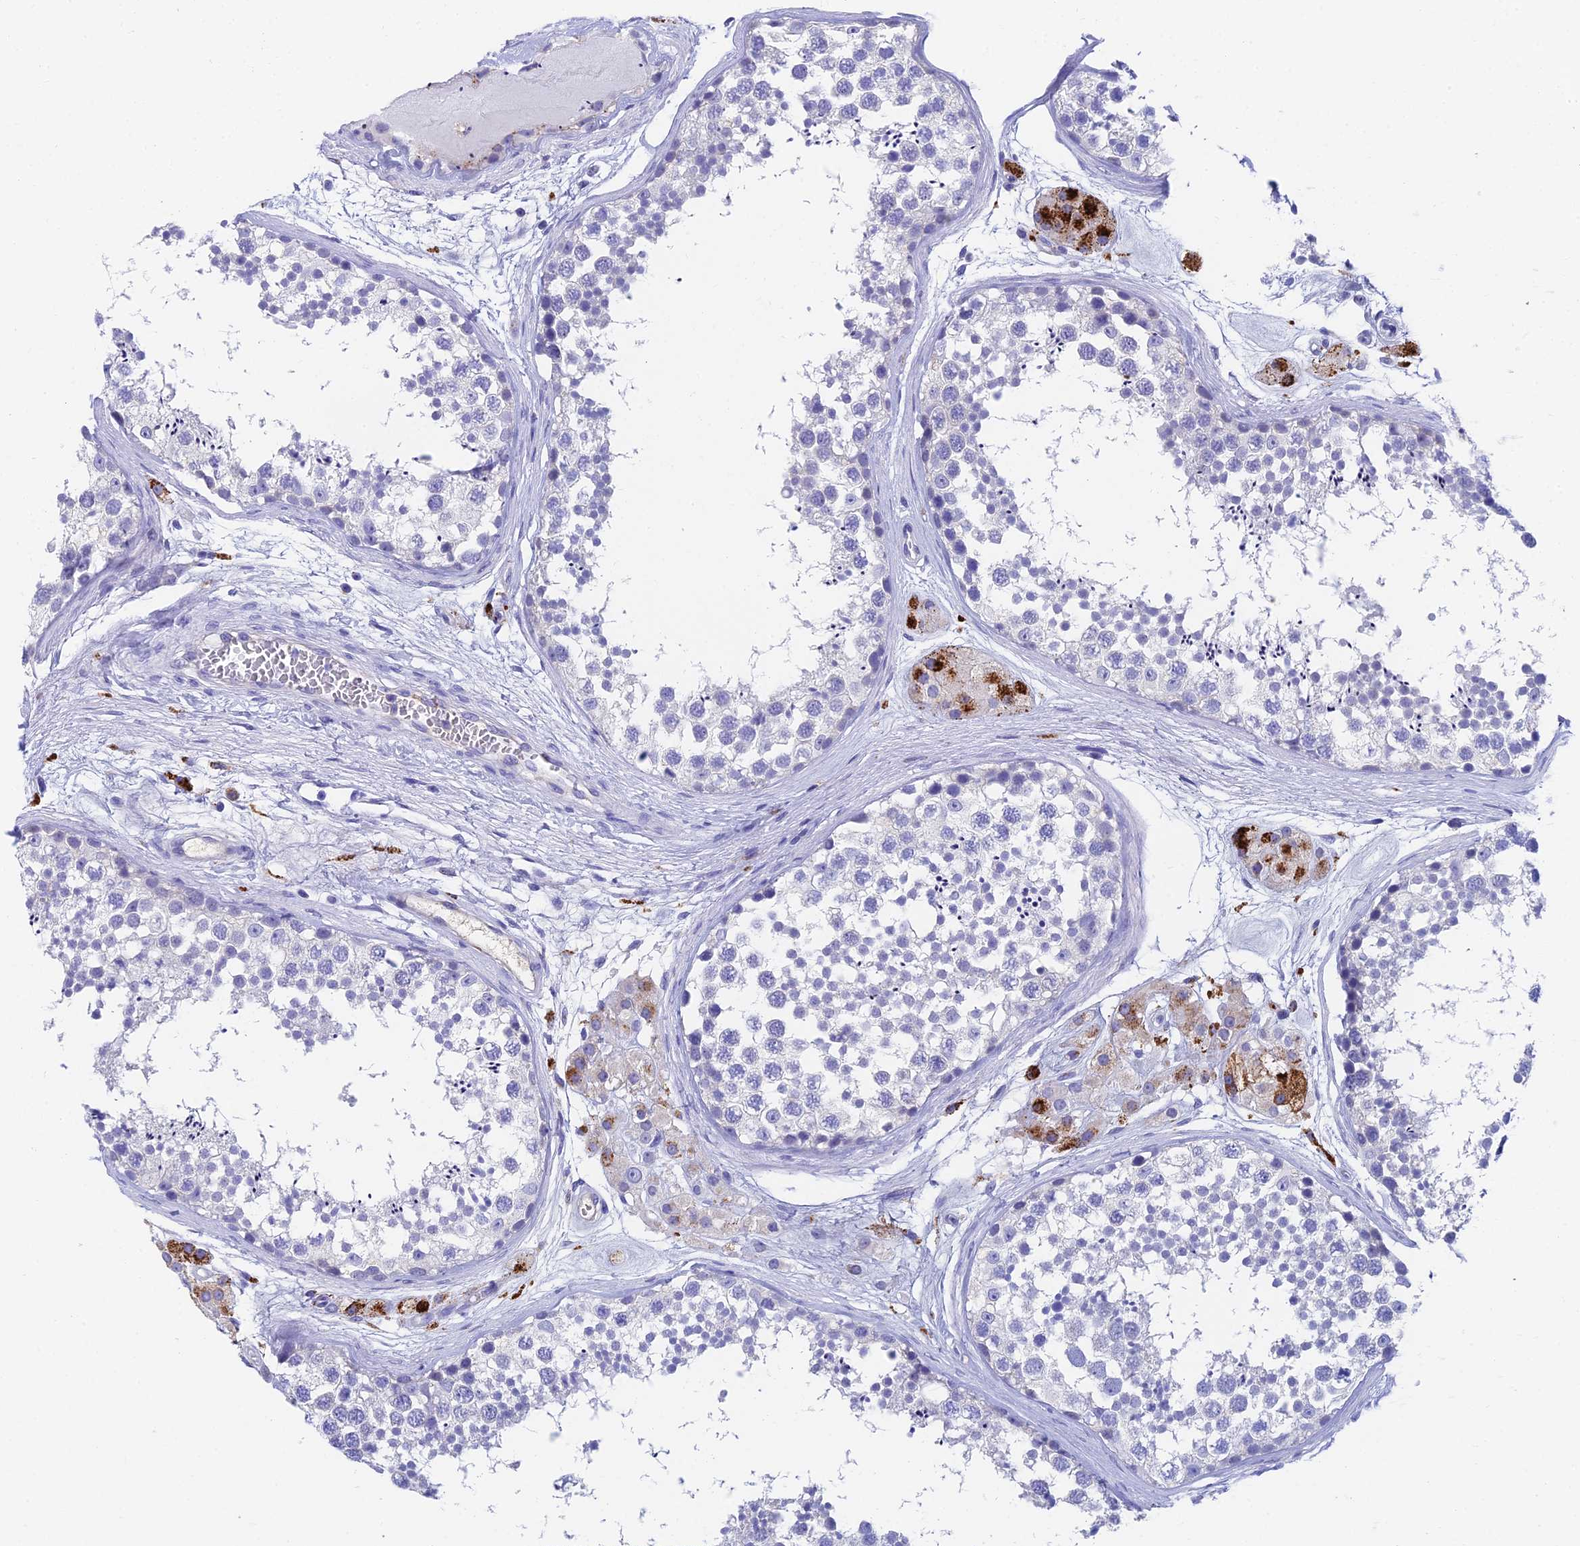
{"staining": {"intensity": "negative", "quantity": "none", "location": "none"}, "tissue": "testis", "cell_type": "Cells in seminiferous ducts", "image_type": "normal", "snomed": [{"axis": "morphology", "description": "Normal tissue, NOS"}, {"axis": "topography", "description": "Testis"}], "caption": "Immunohistochemistry (IHC) image of normal human testis stained for a protein (brown), which shows no staining in cells in seminiferous ducts.", "gene": "ADAMTS13", "patient": {"sex": "male", "age": 56}}